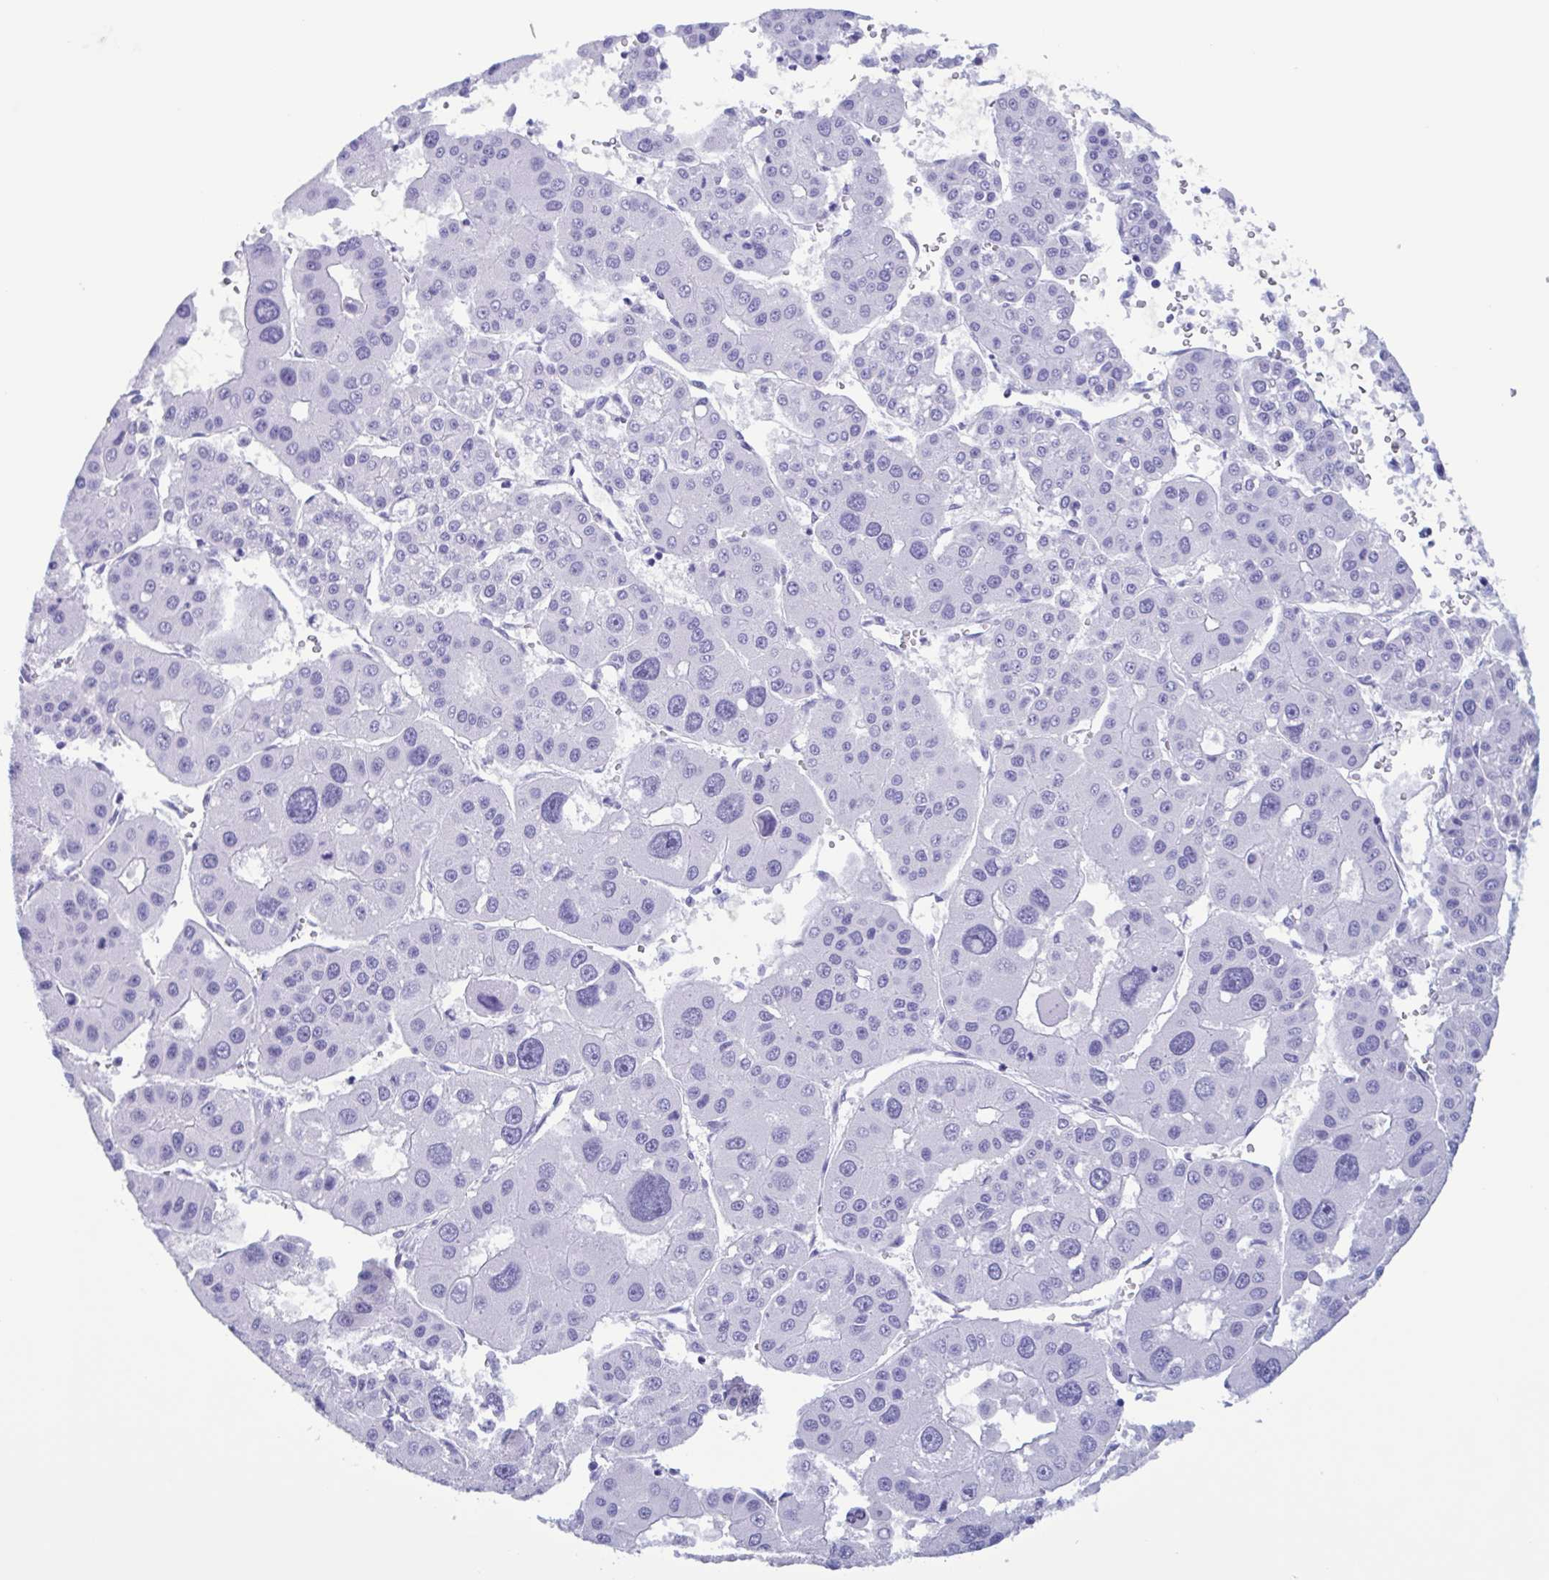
{"staining": {"intensity": "negative", "quantity": "none", "location": "none"}, "tissue": "liver cancer", "cell_type": "Tumor cells", "image_type": "cancer", "snomed": [{"axis": "morphology", "description": "Carcinoma, Hepatocellular, NOS"}, {"axis": "topography", "description": "Liver"}], "caption": "This photomicrograph is of liver cancer stained with IHC to label a protein in brown with the nuclei are counter-stained blue. There is no positivity in tumor cells.", "gene": "LTF", "patient": {"sex": "male", "age": 73}}